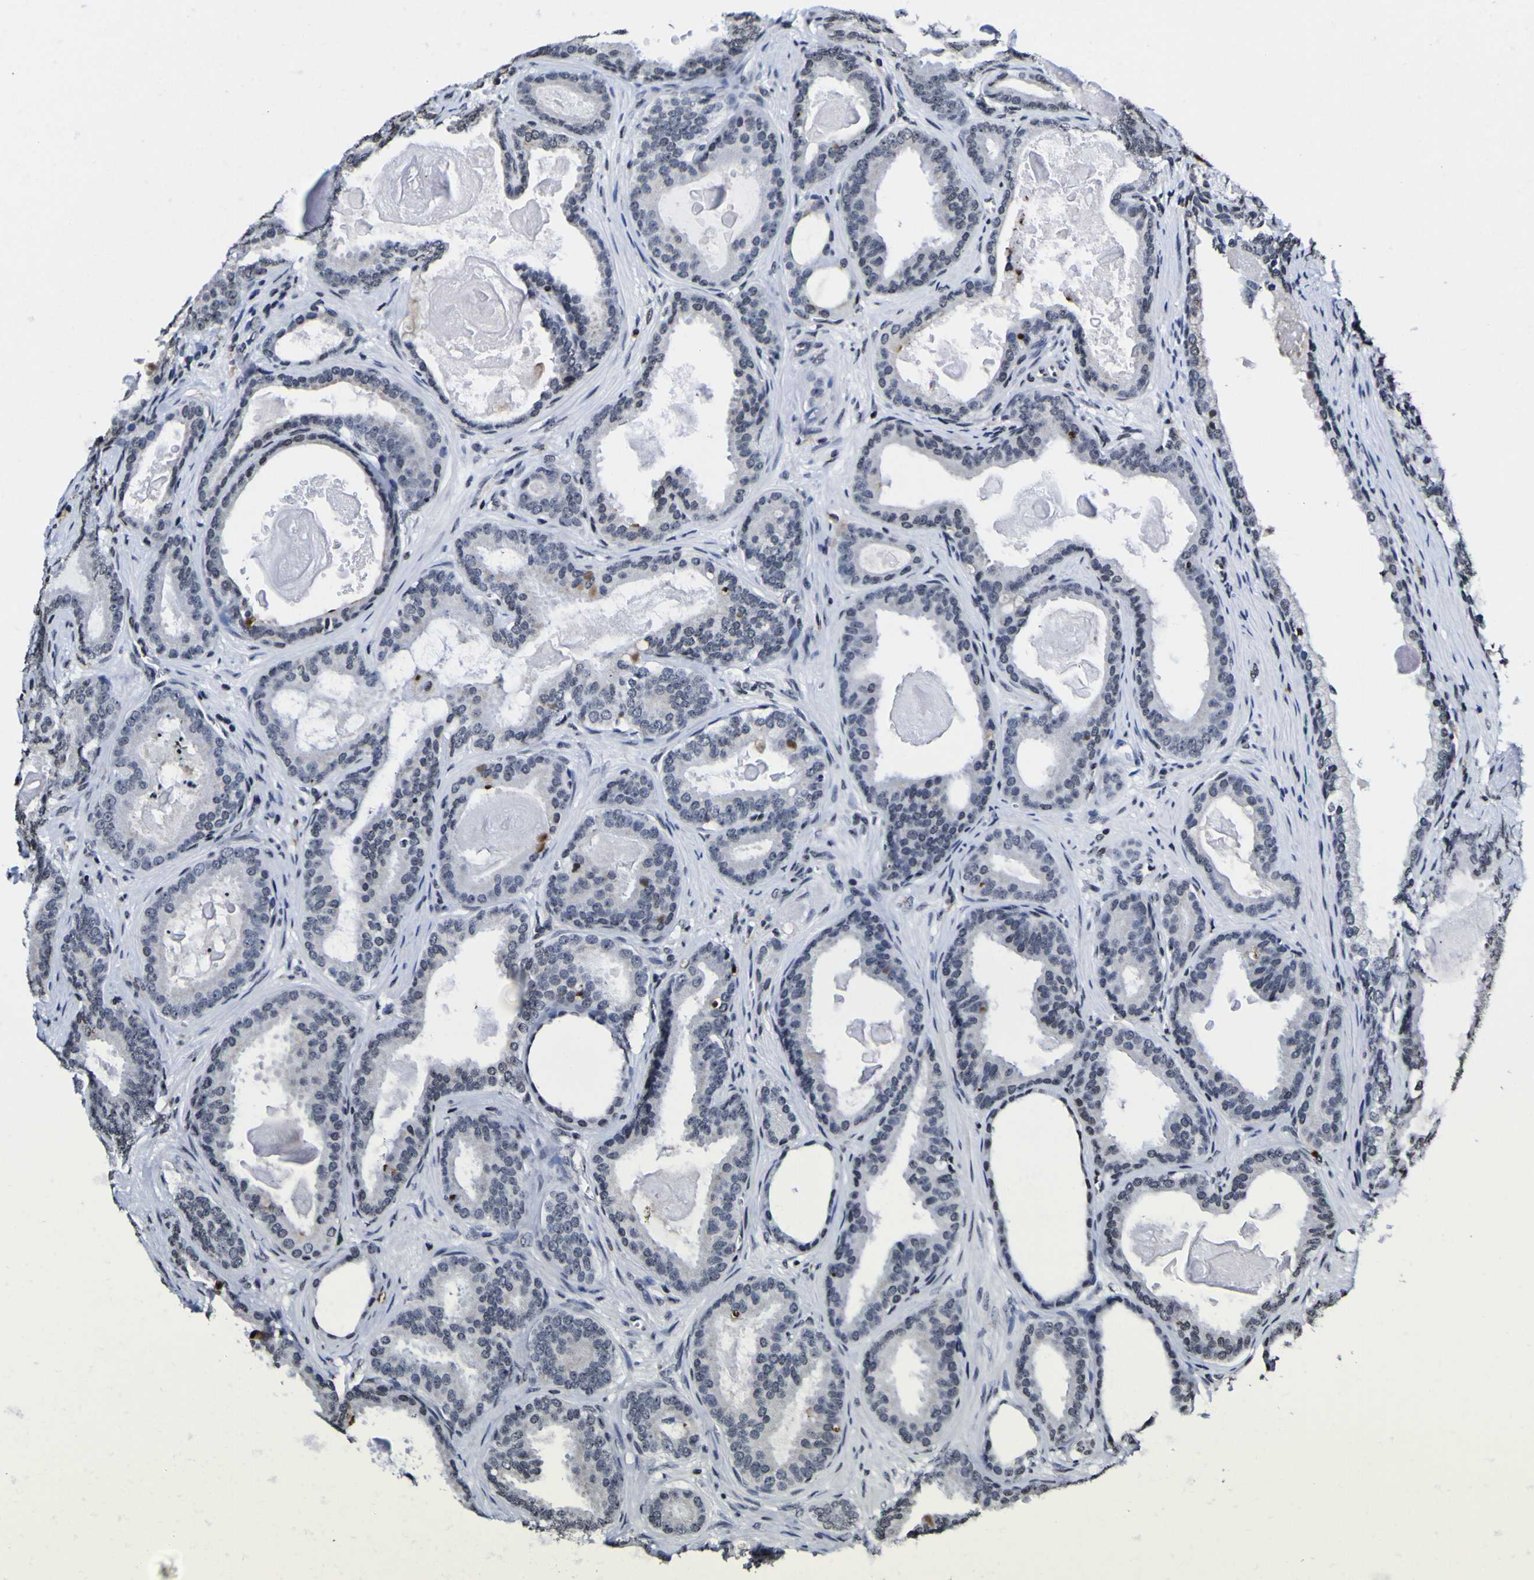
{"staining": {"intensity": "negative", "quantity": "none", "location": "none"}, "tissue": "prostate cancer", "cell_type": "Tumor cells", "image_type": "cancer", "snomed": [{"axis": "morphology", "description": "Adenocarcinoma, High grade"}, {"axis": "topography", "description": "Prostate"}], "caption": "Micrograph shows no protein staining in tumor cells of prostate cancer (adenocarcinoma (high-grade)) tissue.", "gene": "PIAS1", "patient": {"sex": "male", "age": 60}}